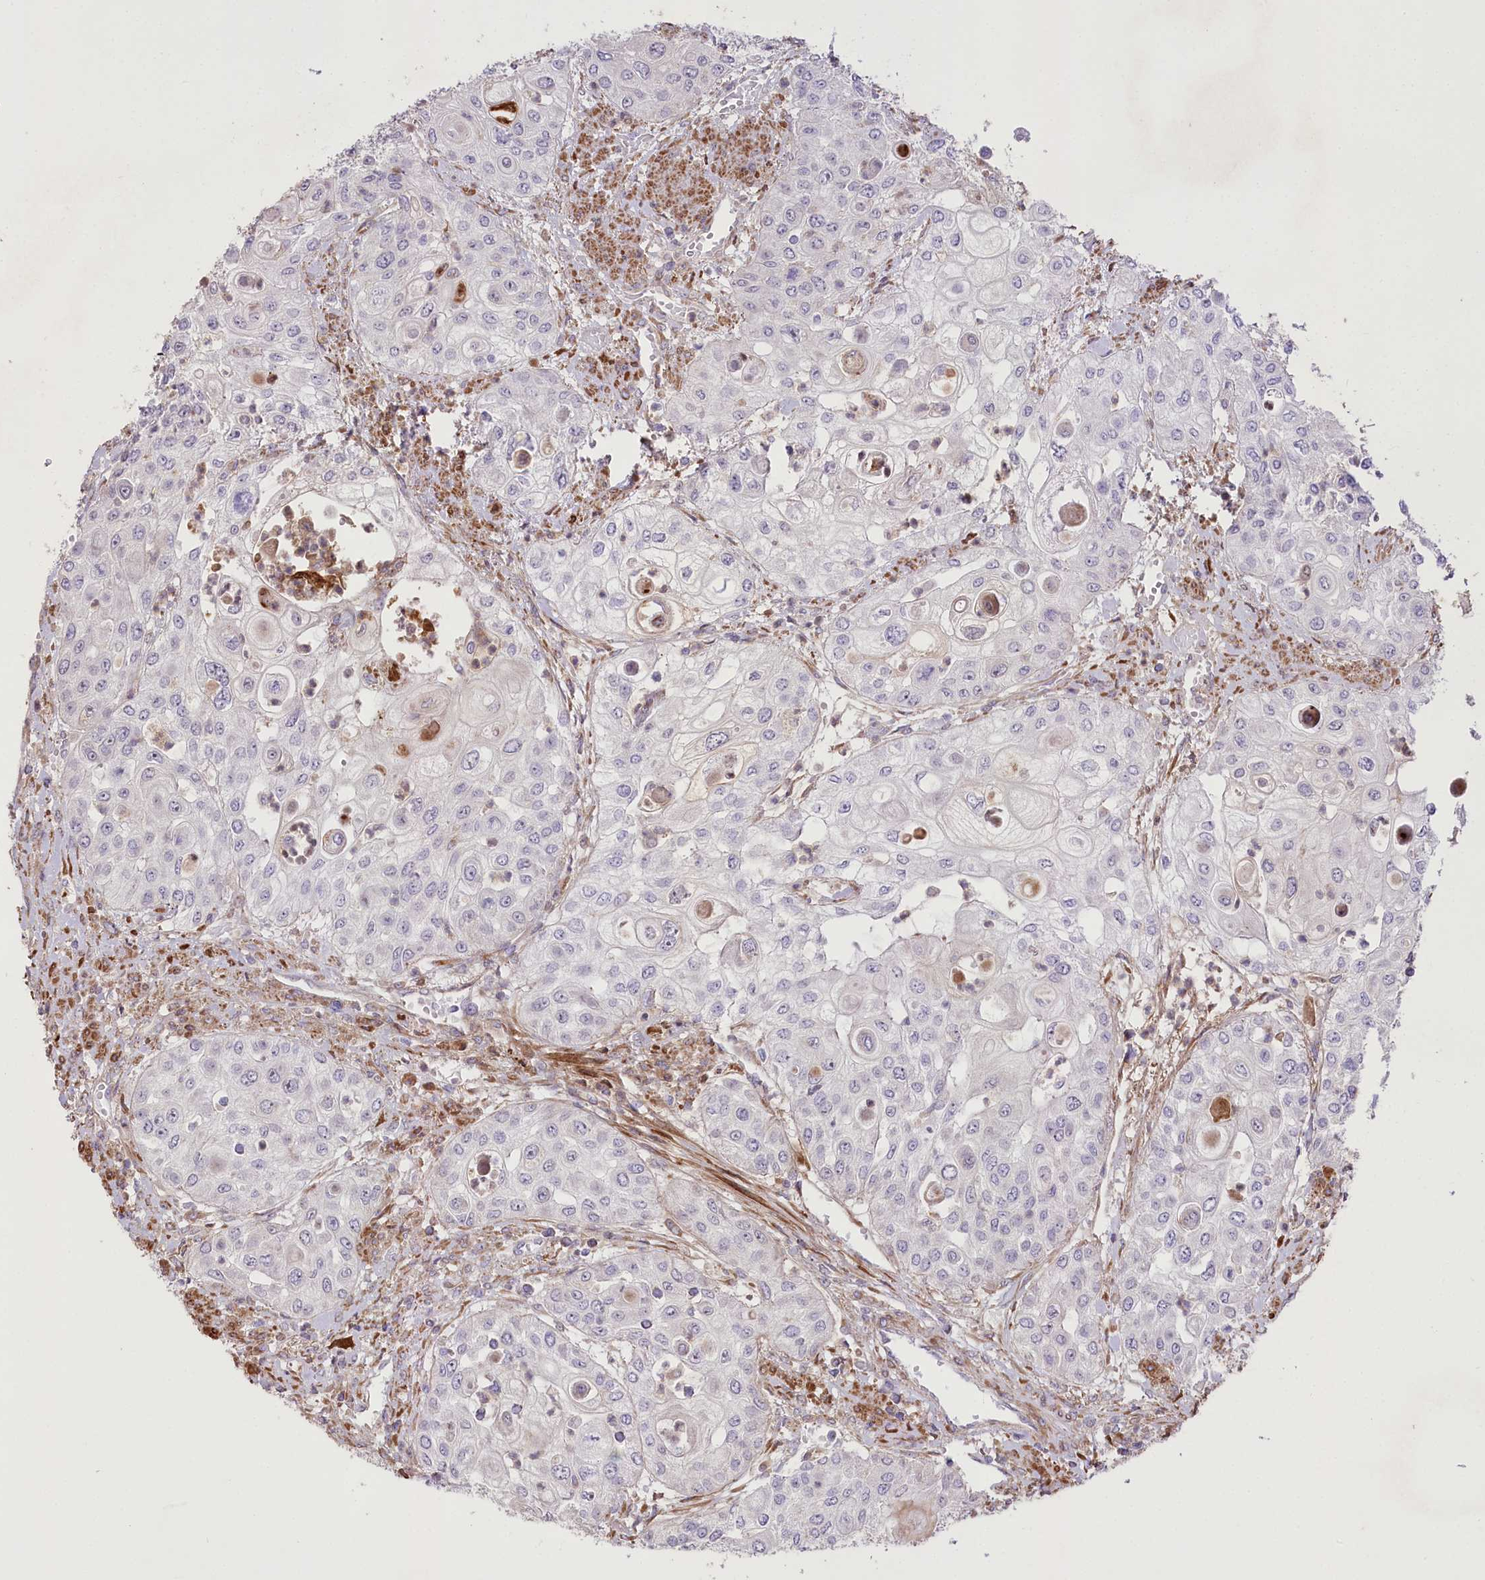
{"staining": {"intensity": "negative", "quantity": "none", "location": "none"}, "tissue": "urothelial cancer", "cell_type": "Tumor cells", "image_type": "cancer", "snomed": [{"axis": "morphology", "description": "Urothelial carcinoma, High grade"}, {"axis": "topography", "description": "Urinary bladder"}], "caption": "IHC histopathology image of neoplastic tissue: human urothelial cancer stained with DAB (3,3'-diaminobenzidine) reveals no significant protein expression in tumor cells. Brightfield microscopy of immunohistochemistry (IHC) stained with DAB (brown) and hematoxylin (blue), captured at high magnification.", "gene": "RNF24", "patient": {"sex": "female", "age": 79}}